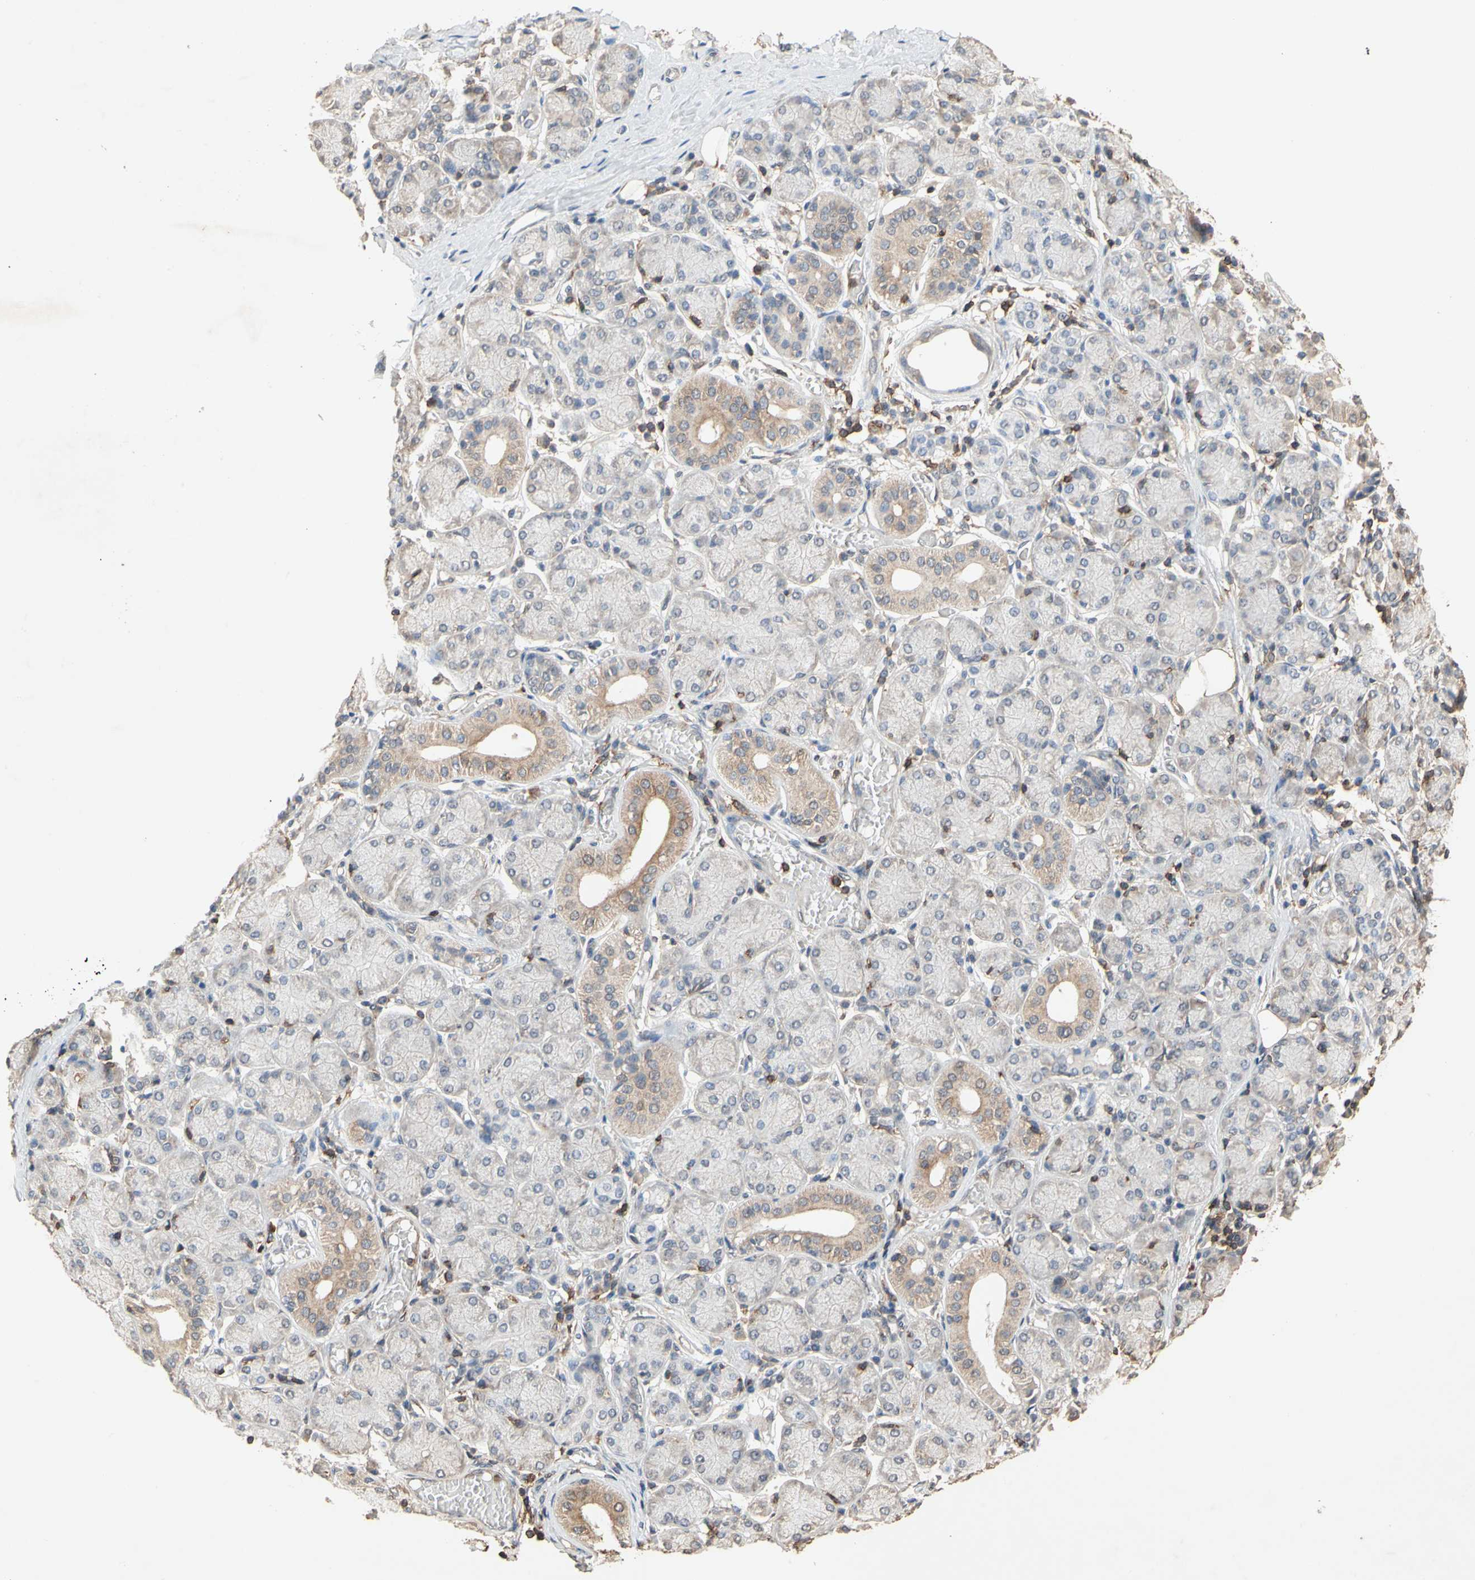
{"staining": {"intensity": "moderate", "quantity": "<25%", "location": "cytoplasmic/membranous"}, "tissue": "salivary gland", "cell_type": "Glandular cells", "image_type": "normal", "snomed": [{"axis": "morphology", "description": "Normal tissue, NOS"}, {"axis": "topography", "description": "Salivary gland"}], "caption": "This histopathology image displays normal salivary gland stained with immunohistochemistry (IHC) to label a protein in brown. The cytoplasmic/membranous of glandular cells show moderate positivity for the protein. Nuclei are counter-stained blue.", "gene": "MAP3K10", "patient": {"sex": "female", "age": 24}}